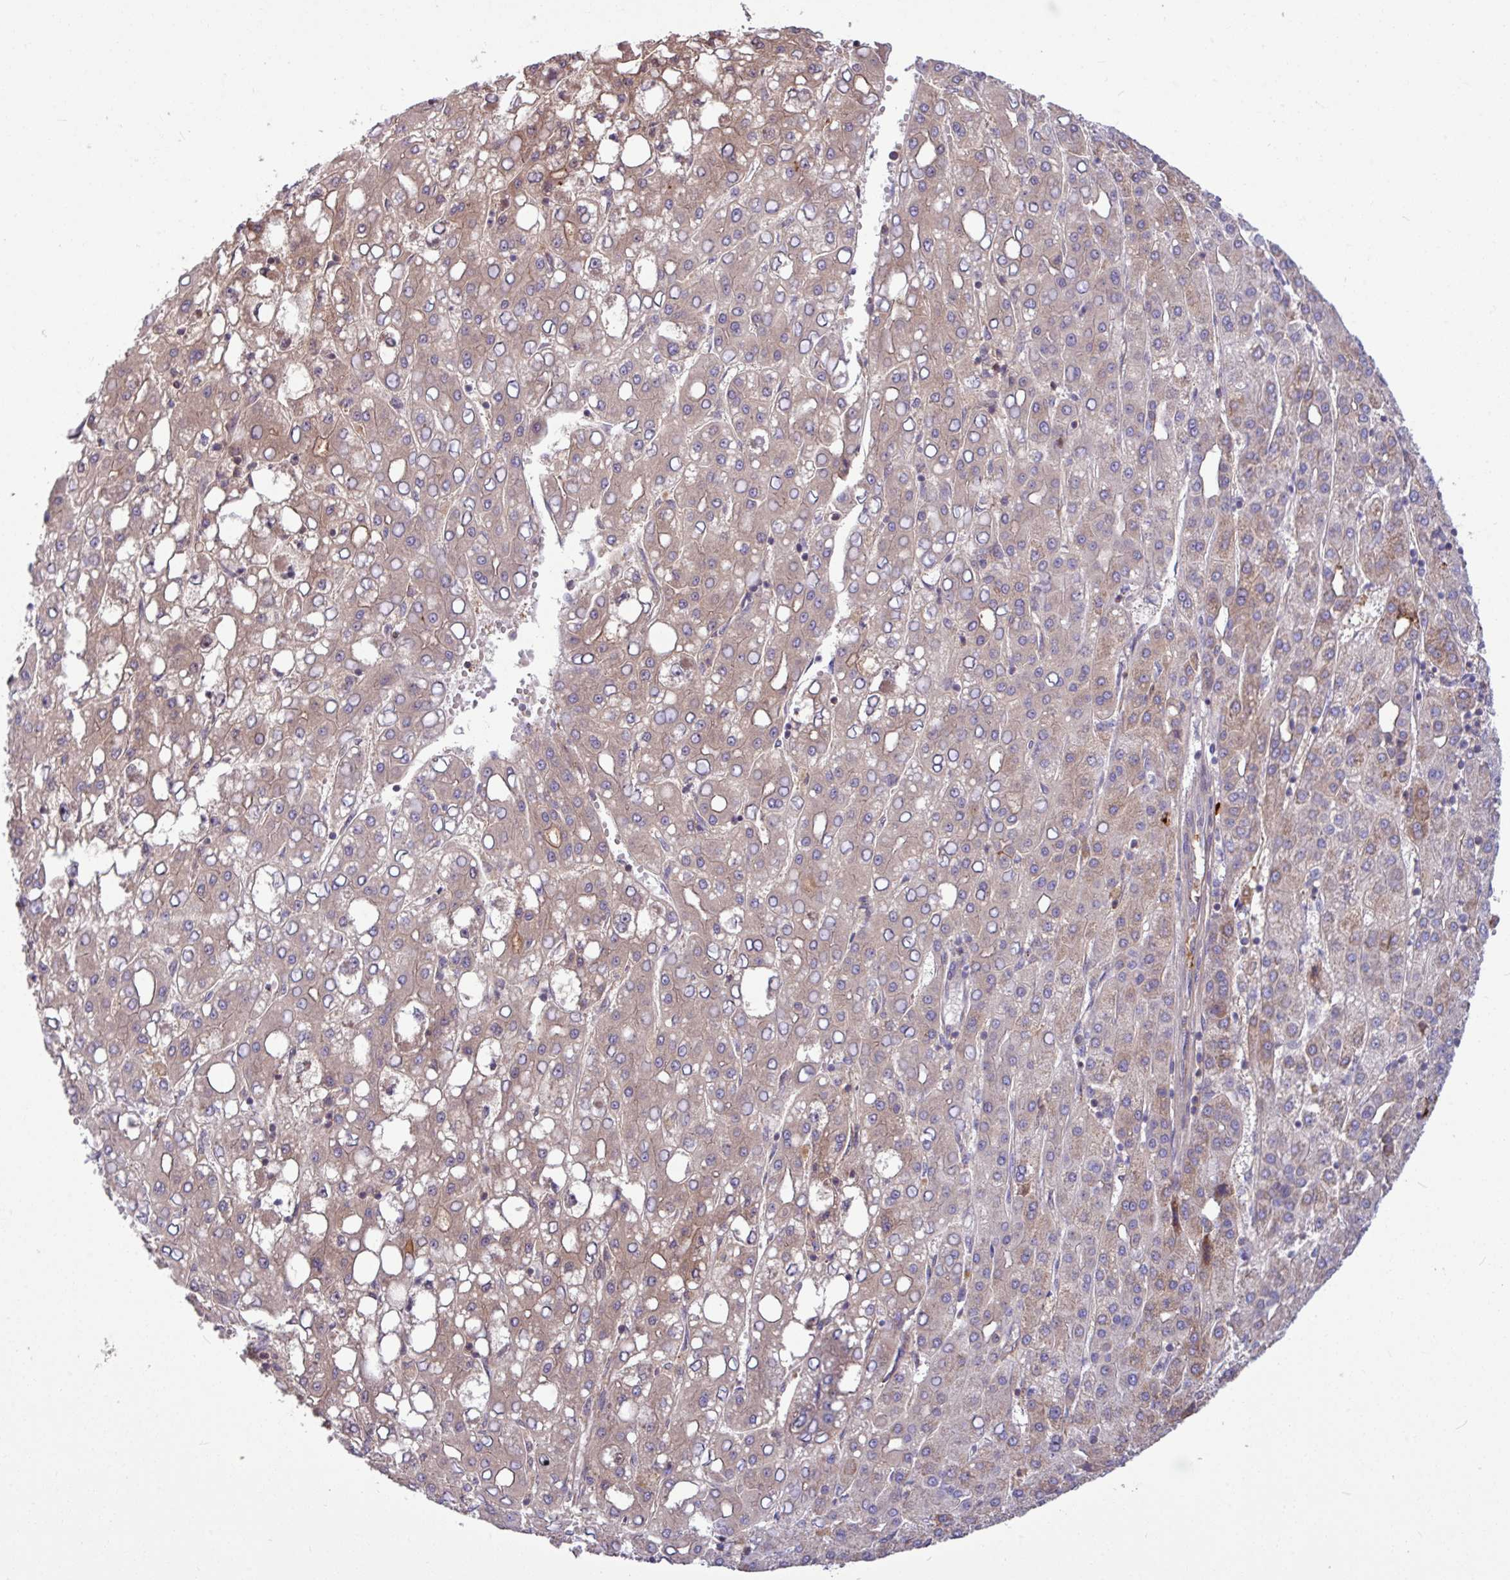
{"staining": {"intensity": "weak", "quantity": "25%-75%", "location": "cytoplasmic/membranous"}, "tissue": "liver cancer", "cell_type": "Tumor cells", "image_type": "cancer", "snomed": [{"axis": "morphology", "description": "Carcinoma, Hepatocellular, NOS"}, {"axis": "topography", "description": "Liver"}], "caption": "Hepatocellular carcinoma (liver) stained for a protein (brown) displays weak cytoplasmic/membranous positive positivity in about 25%-75% of tumor cells.", "gene": "B4GALNT4", "patient": {"sex": "male", "age": 65}}